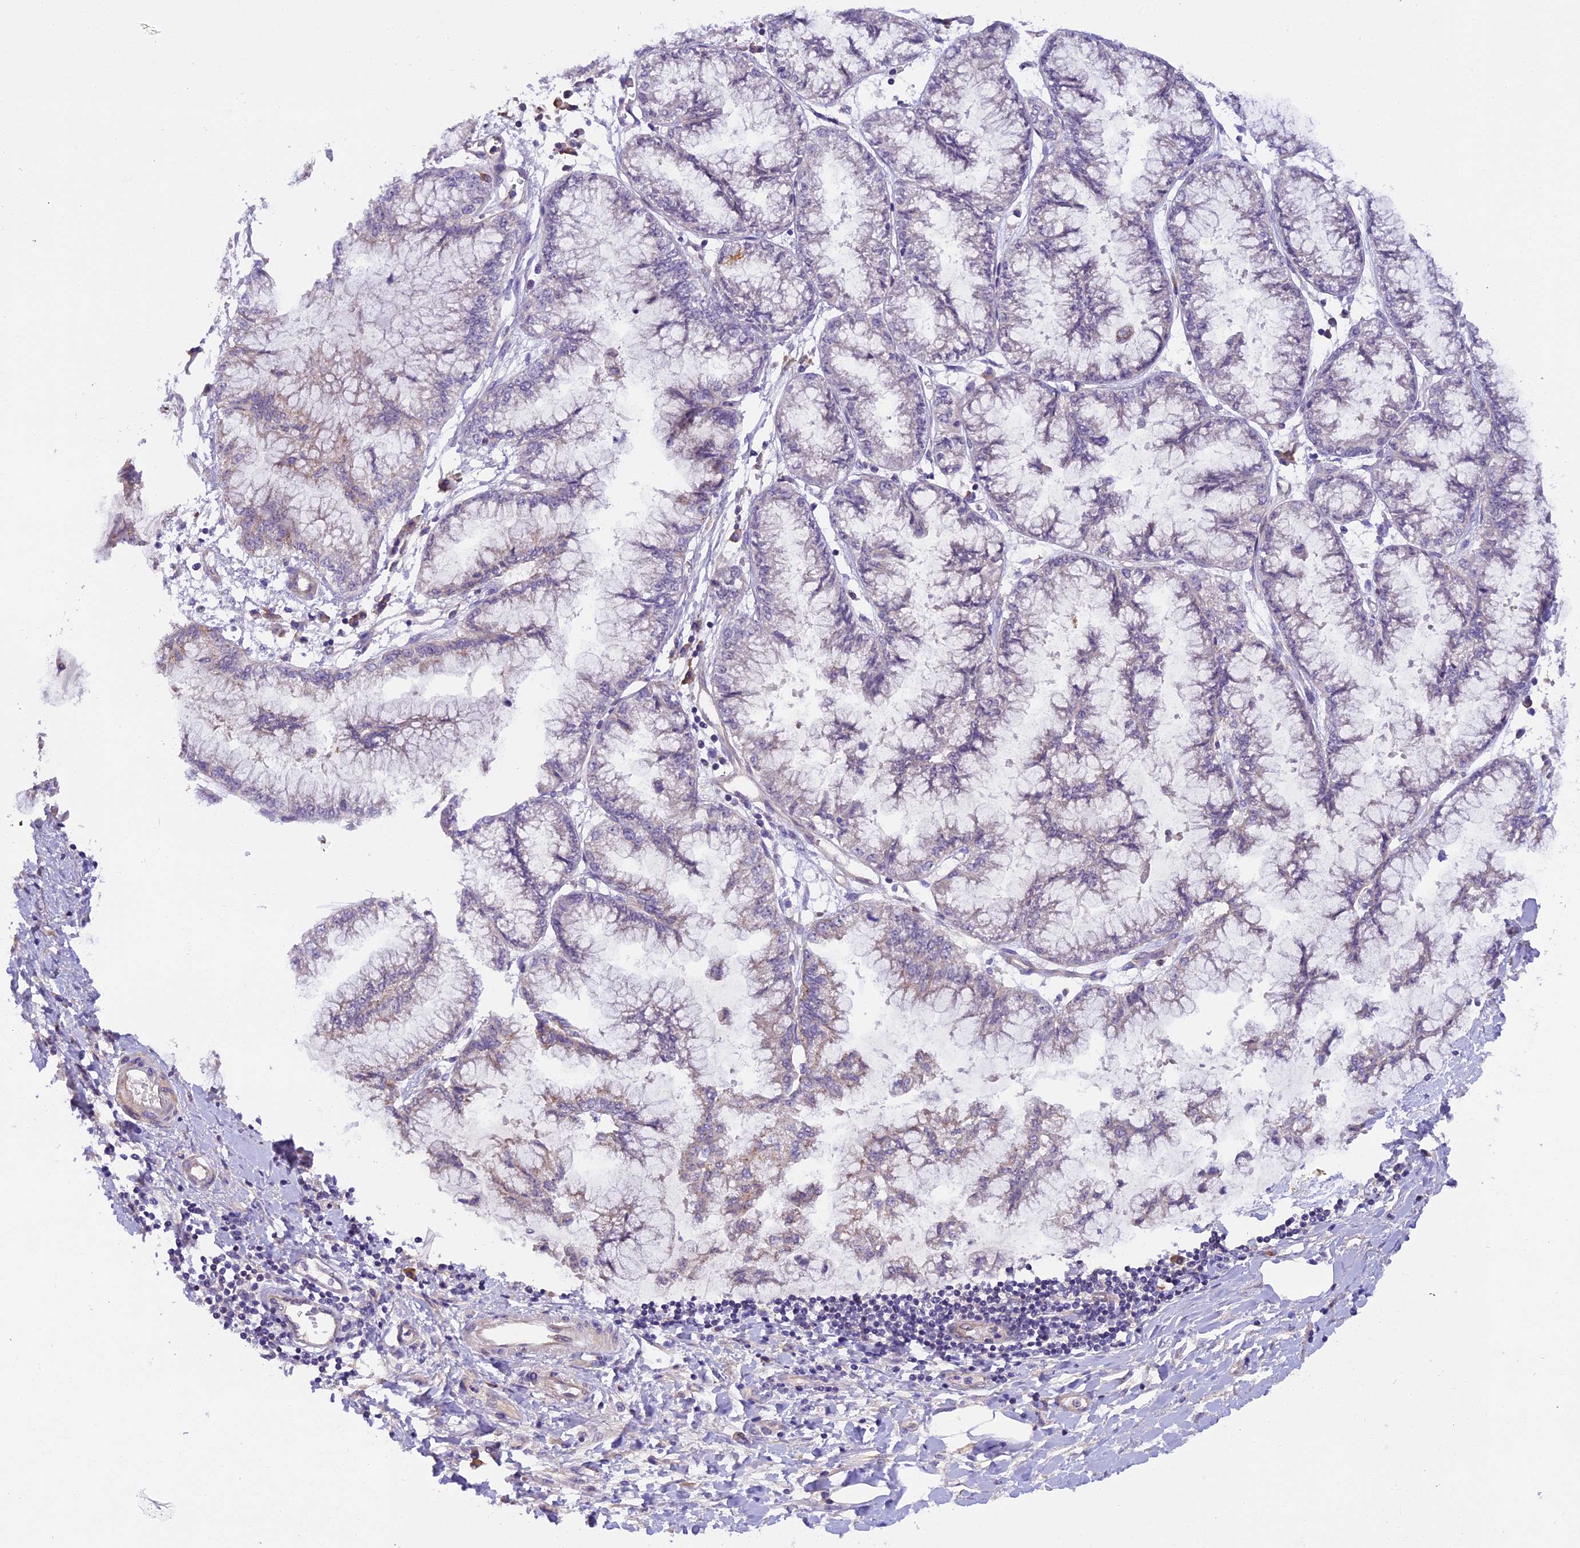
{"staining": {"intensity": "weak", "quantity": "<25%", "location": "cytoplasmic/membranous"}, "tissue": "pancreatic cancer", "cell_type": "Tumor cells", "image_type": "cancer", "snomed": [{"axis": "morphology", "description": "Adenocarcinoma, NOS"}, {"axis": "topography", "description": "Pancreas"}], "caption": "Immunohistochemistry image of neoplastic tissue: pancreatic cancer stained with DAB (3,3'-diaminobenzidine) displays no significant protein positivity in tumor cells.", "gene": "CCDC32", "patient": {"sex": "male", "age": 73}}